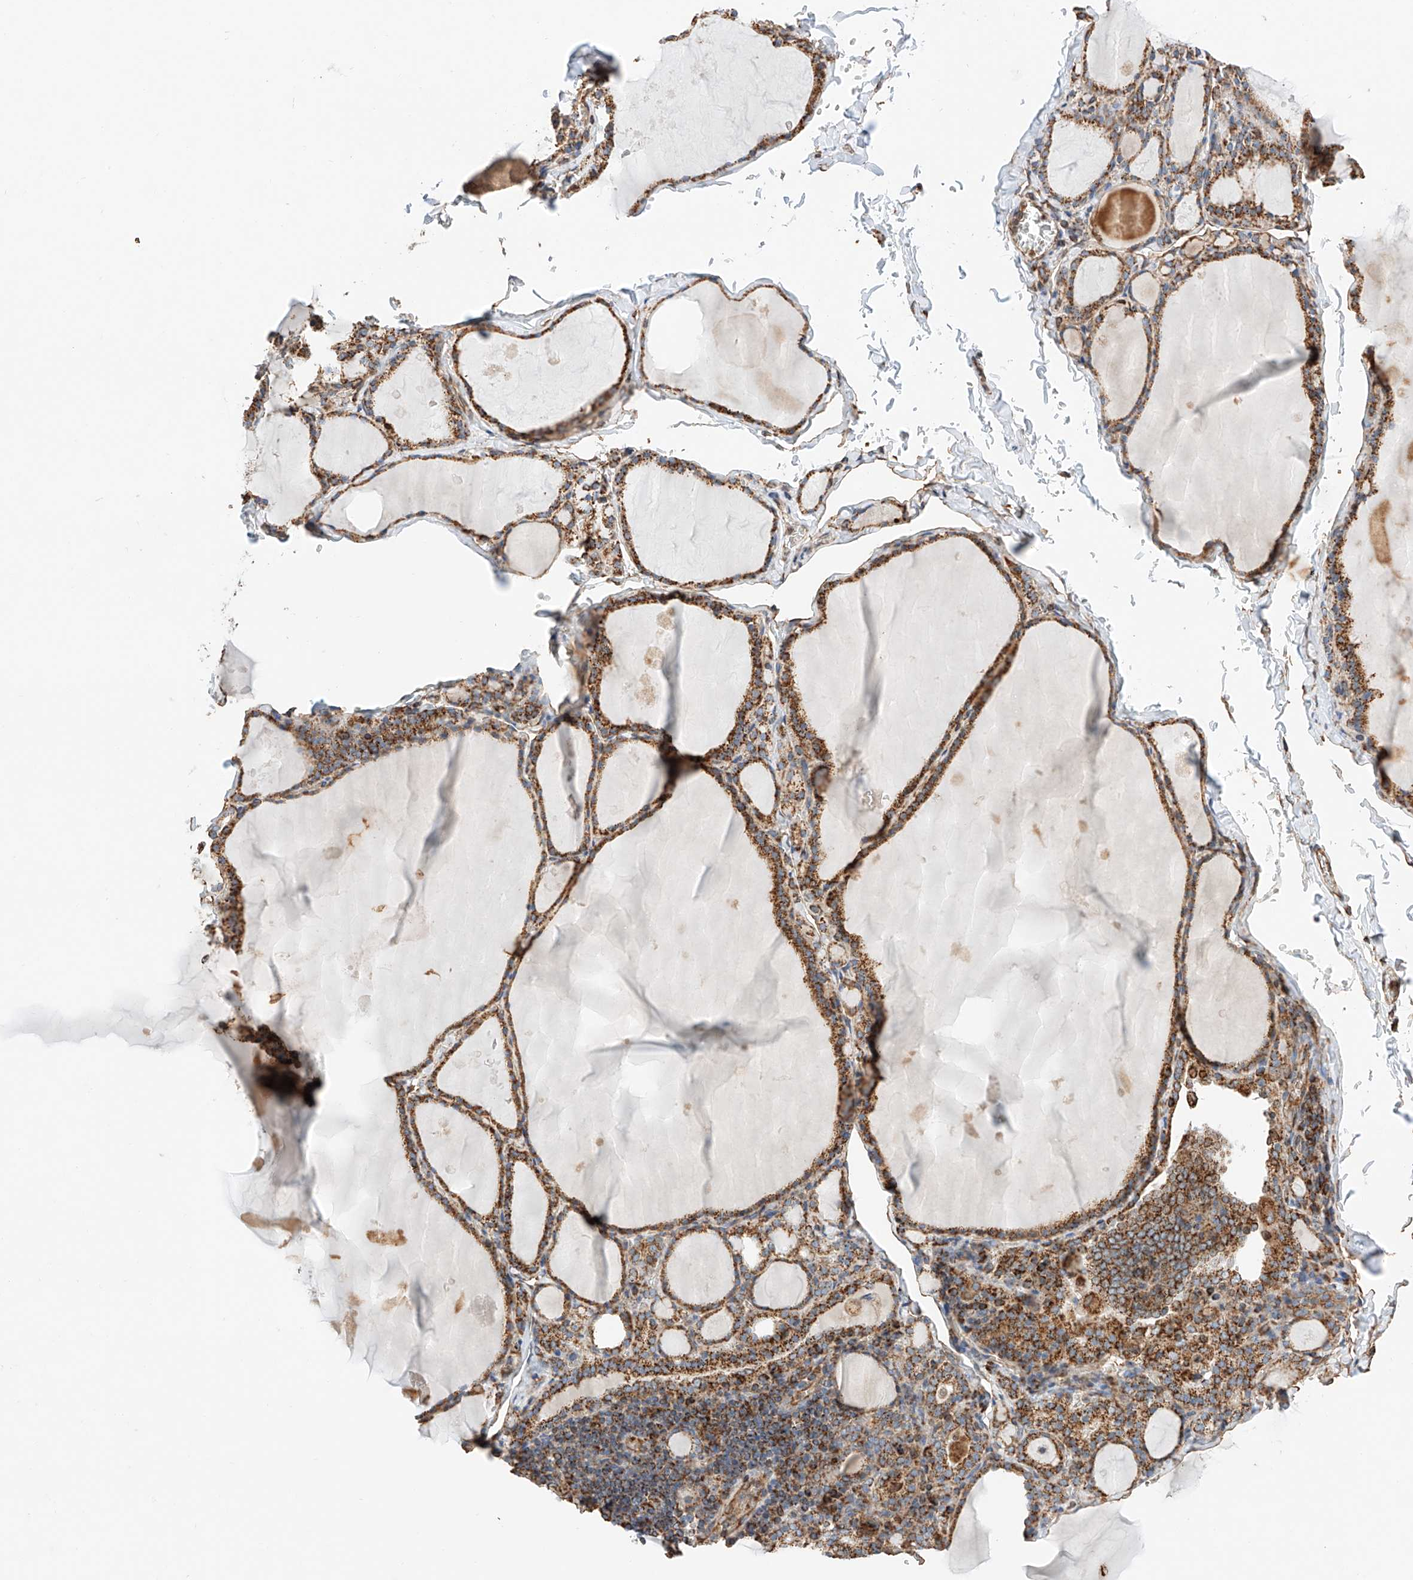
{"staining": {"intensity": "moderate", "quantity": ">75%", "location": "cytoplasmic/membranous"}, "tissue": "thyroid gland", "cell_type": "Glandular cells", "image_type": "normal", "snomed": [{"axis": "morphology", "description": "Normal tissue, NOS"}, {"axis": "topography", "description": "Thyroid gland"}], "caption": "Thyroid gland stained for a protein (brown) reveals moderate cytoplasmic/membranous positive expression in approximately >75% of glandular cells.", "gene": "NDUFV3", "patient": {"sex": "male", "age": 56}}